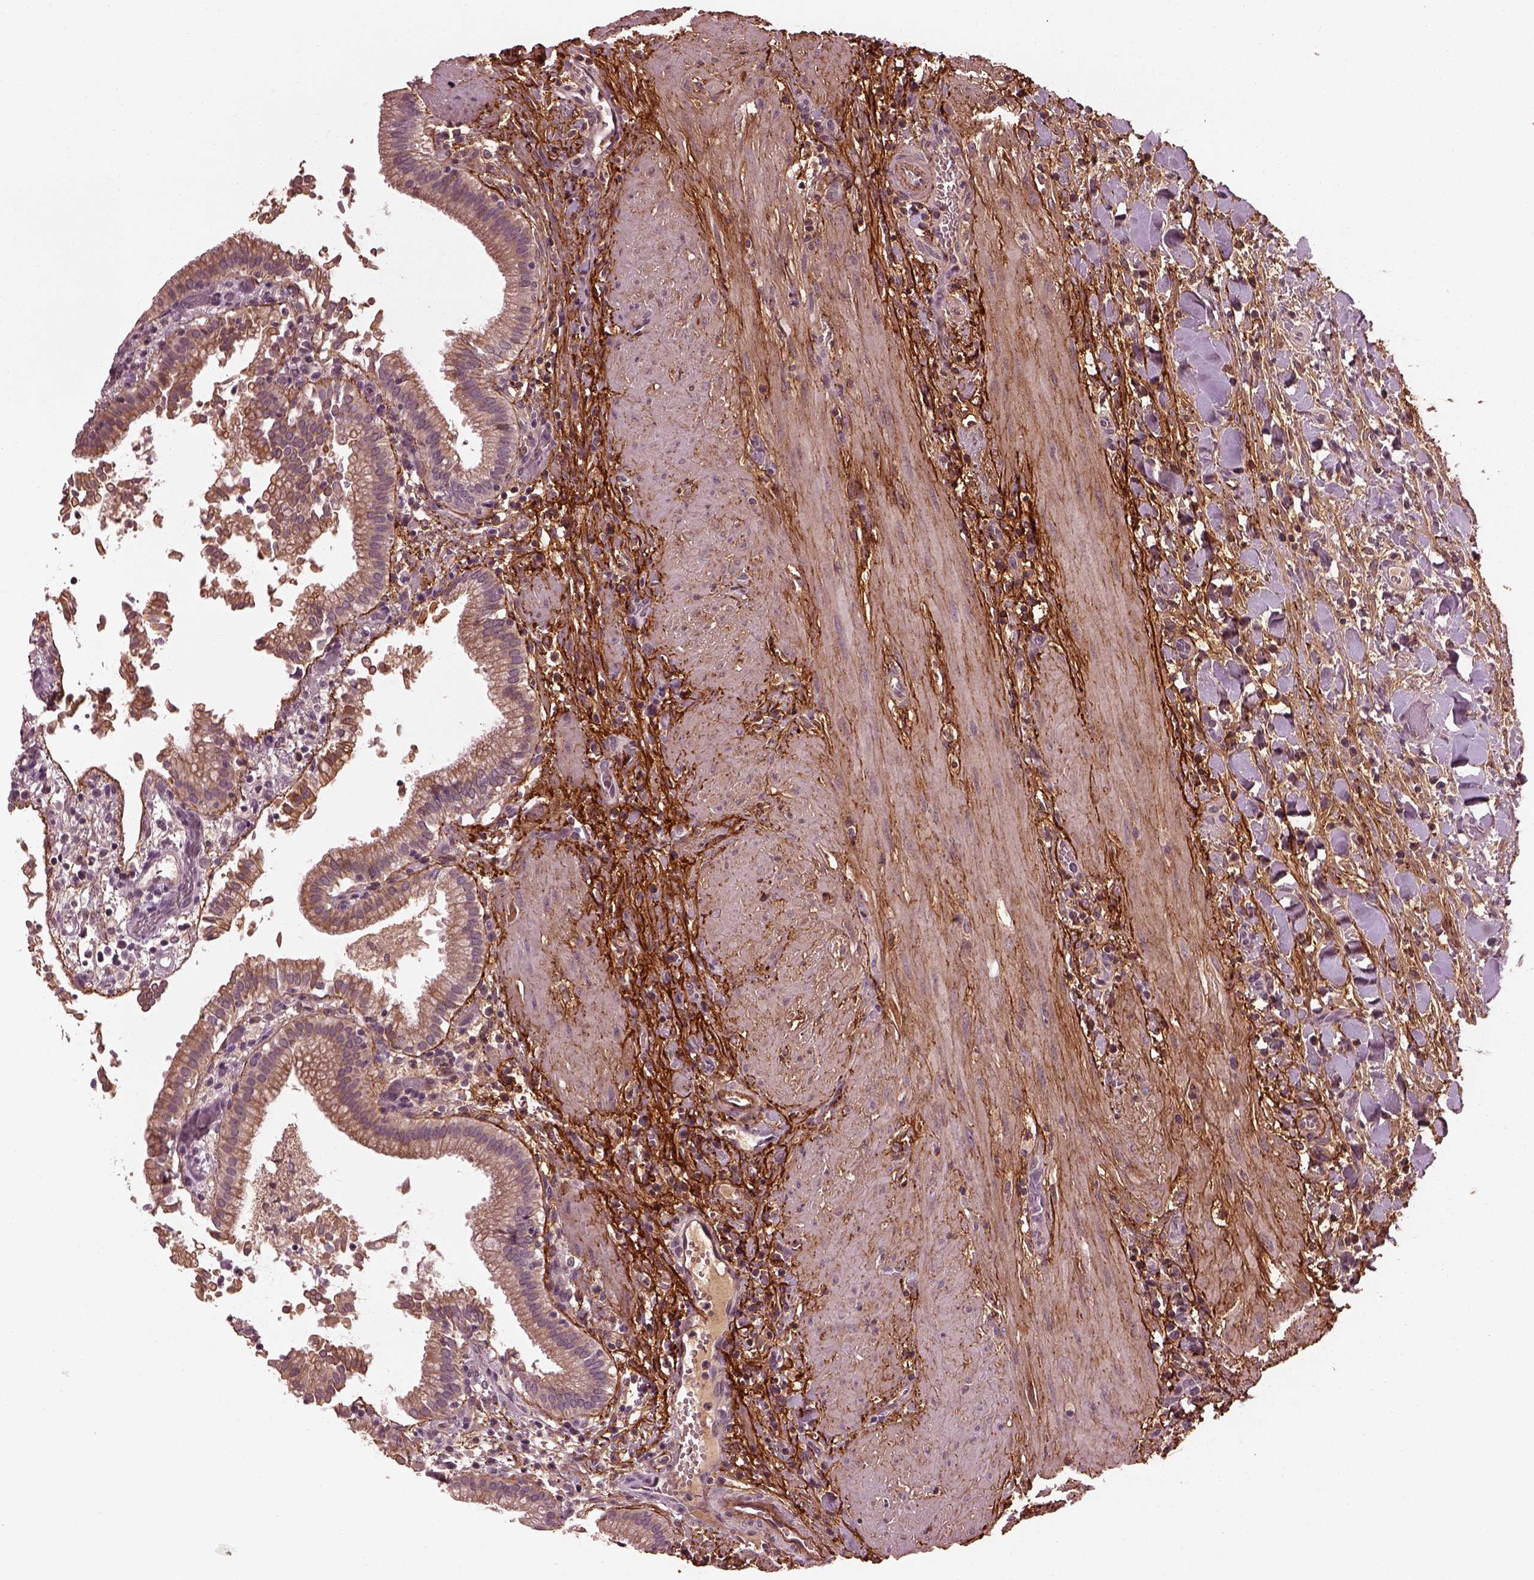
{"staining": {"intensity": "weak", "quantity": "25%-75%", "location": "cytoplasmic/membranous"}, "tissue": "gallbladder", "cell_type": "Glandular cells", "image_type": "normal", "snomed": [{"axis": "morphology", "description": "Normal tissue, NOS"}, {"axis": "topography", "description": "Gallbladder"}], "caption": "Normal gallbladder shows weak cytoplasmic/membranous expression in approximately 25%-75% of glandular cells.", "gene": "EFEMP1", "patient": {"sex": "male", "age": 42}}